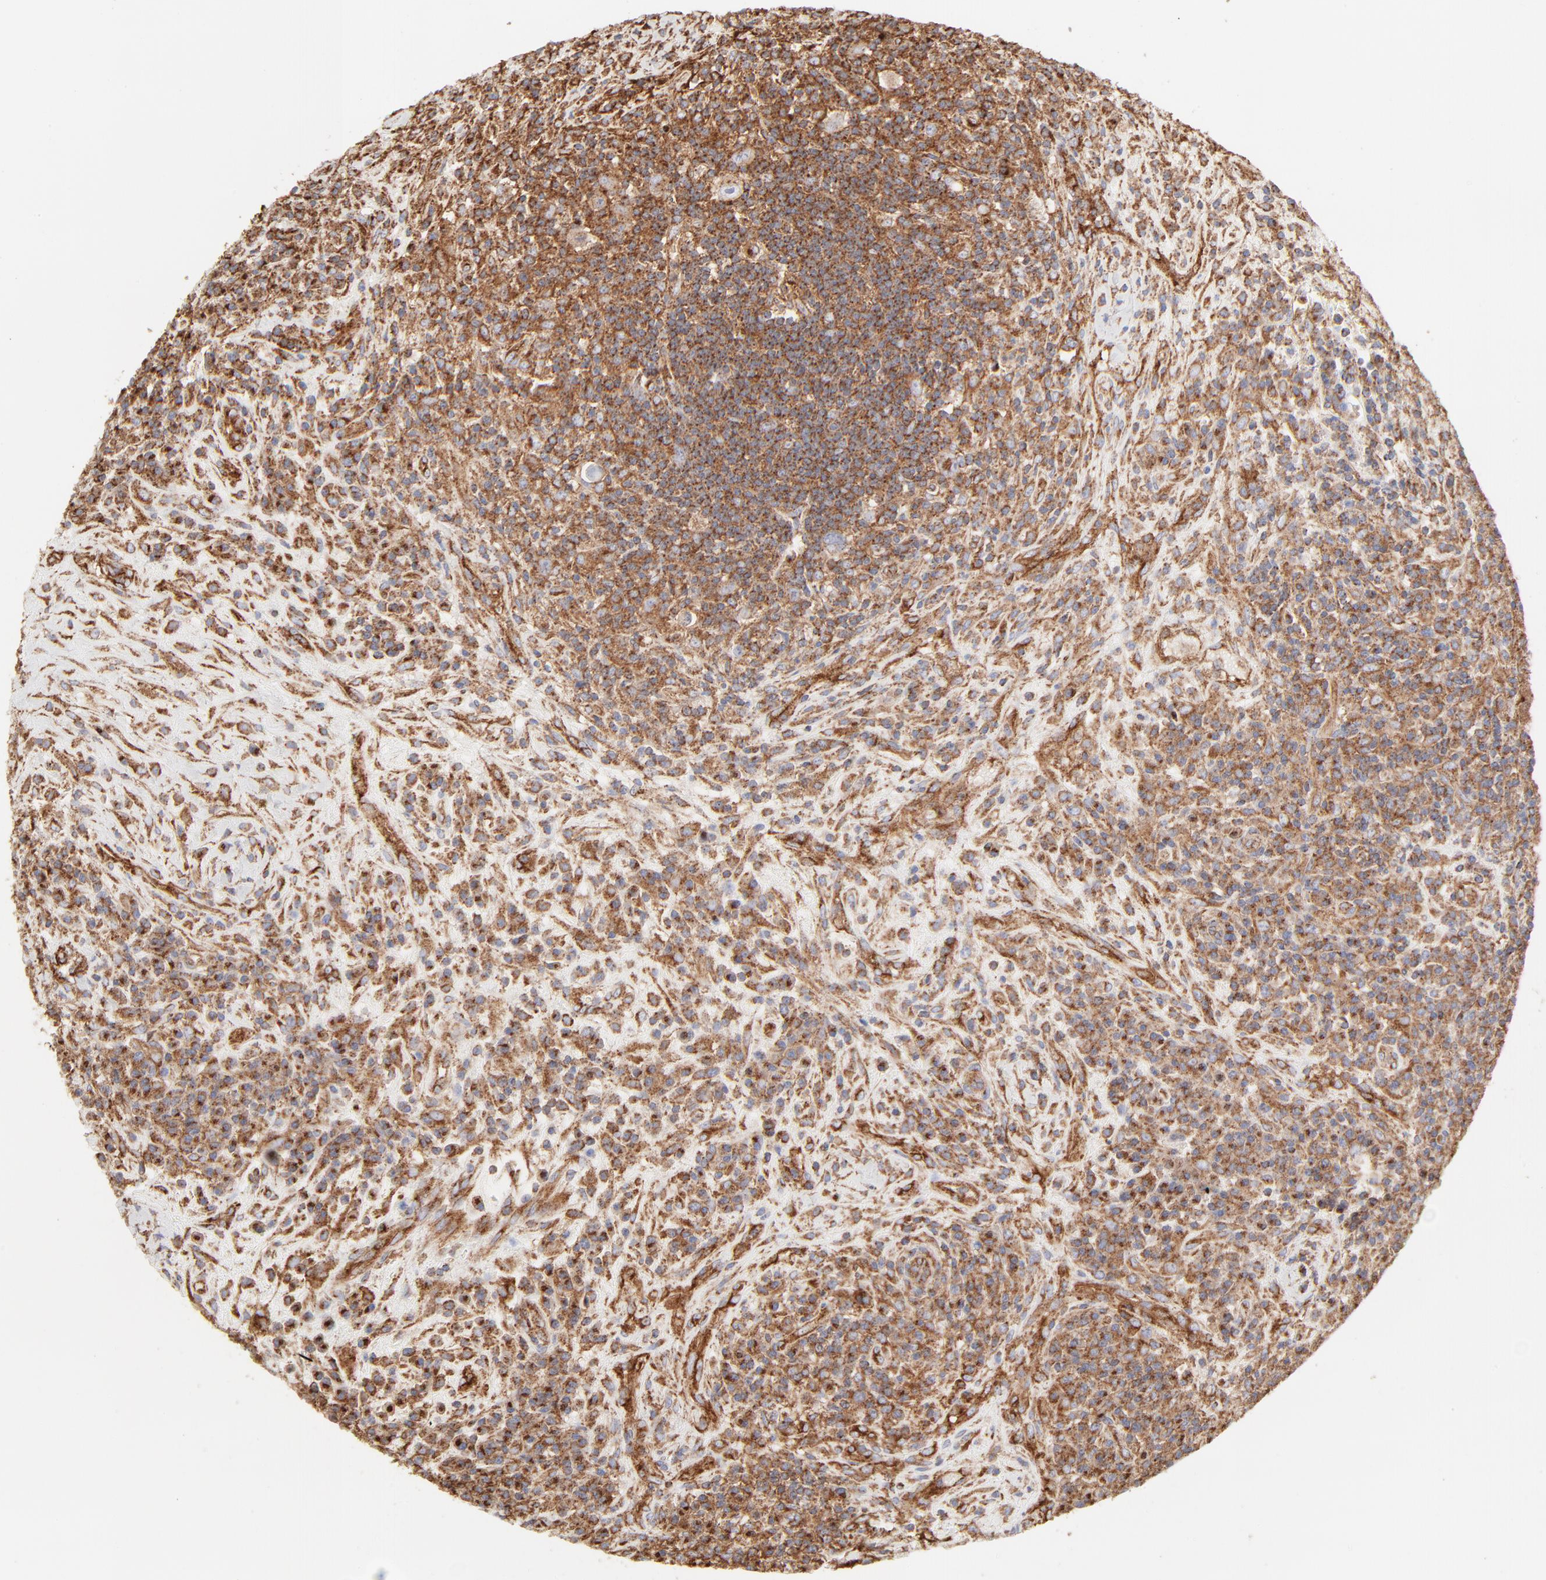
{"staining": {"intensity": "strong", "quantity": ">75%", "location": "cytoplasmic/membranous"}, "tissue": "lymphoma", "cell_type": "Tumor cells", "image_type": "cancer", "snomed": [{"axis": "morphology", "description": "Hodgkin's disease, NOS"}, {"axis": "topography", "description": "Lymph node"}], "caption": "Immunohistochemistry of lymphoma shows high levels of strong cytoplasmic/membranous positivity in approximately >75% of tumor cells.", "gene": "CLTB", "patient": {"sex": "female", "age": 25}}